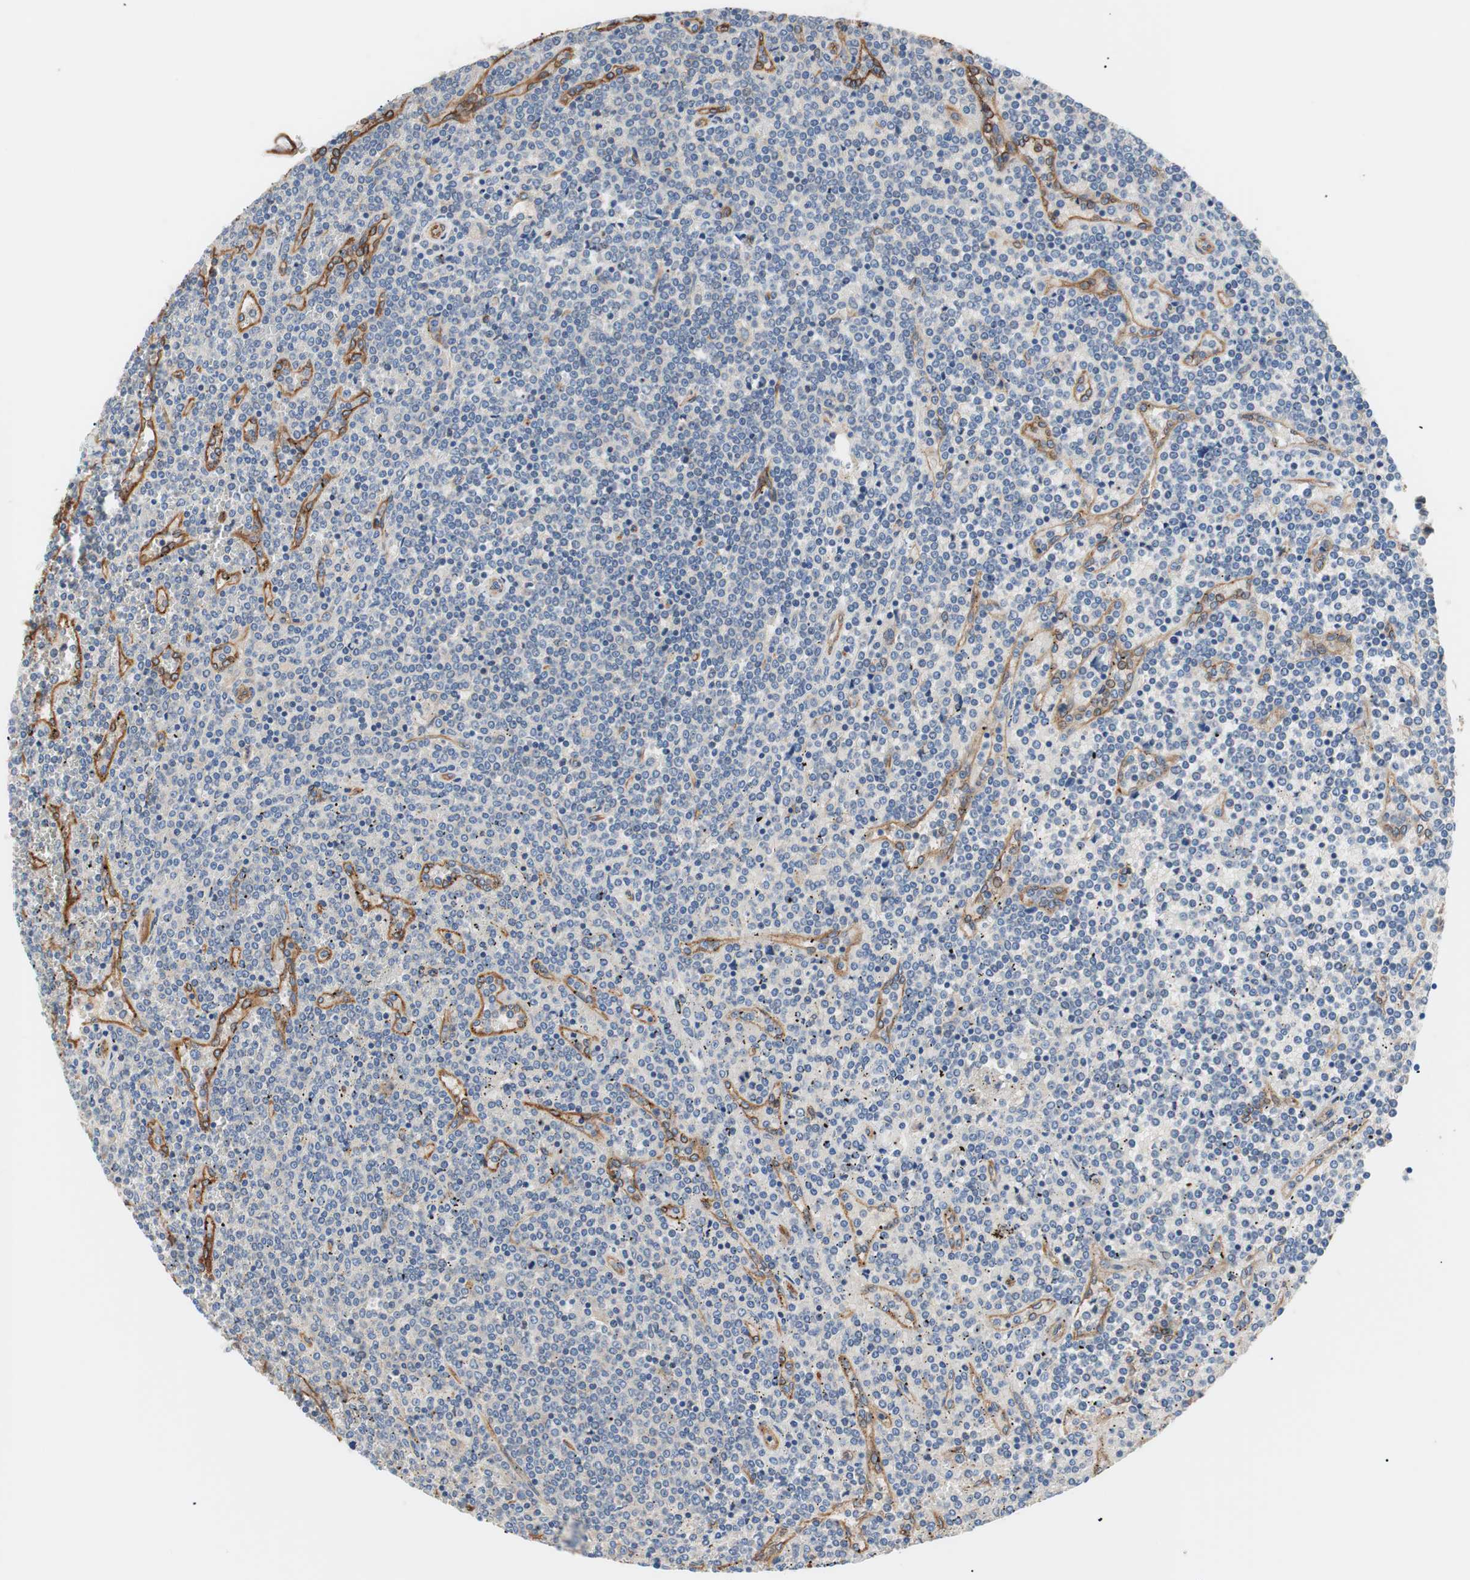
{"staining": {"intensity": "negative", "quantity": "none", "location": "none"}, "tissue": "lymphoma", "cell_type": "Tumor cells", "image_type": "cancer", "snomed": [{"axis": "morphology", "description": "Malignant lymphoma, non-Hodgkin's type, Low grade"}, {"axis": "topography", "description": "Spleen"}], "caption": "An IHC photomicrograph of malignant lymphoma, non-Hodgkin's type (low-grade) is shown. There is no staining in tumor cells of malignant lymphoma, non-Hodgkin's type (low-grade).", "gene": "SPINT1", "patient": {"sex": "female", "age": 19}}